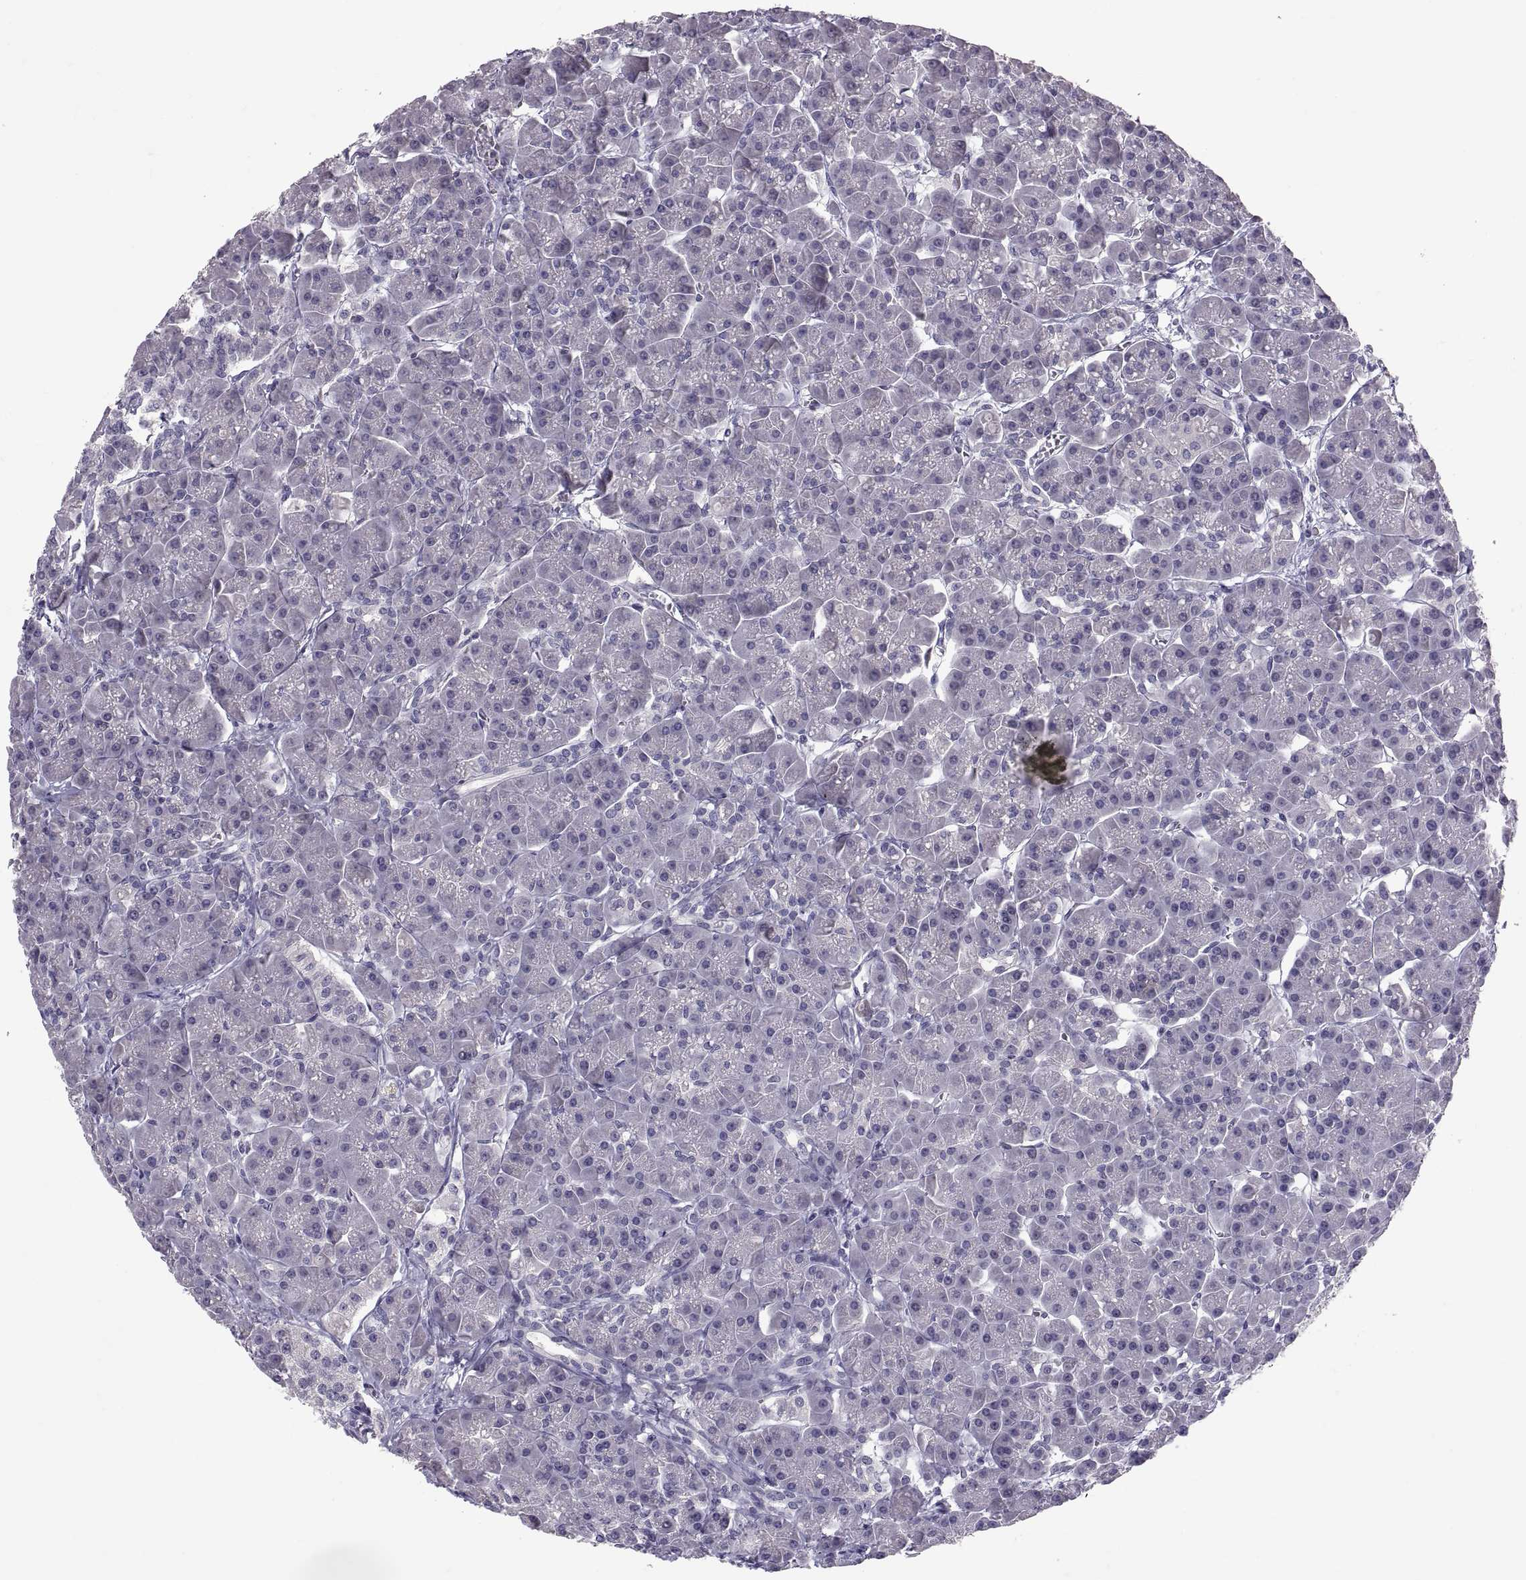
{"staining": {"intensity": "negative", "quantity": "none", "location": "none"}, "tissue": "pancreas", "cell_type": "Exocrine glandular cells", "image_type": "normal", "snomed": [{"axis": "morphology", "description": "Normal tissue, NOS"}, {"axis": "topography", "description": "Pancreas"}], "caption": "IHC image of benign human pancreas stained for a protein (brown), which shows no expression in exocrine glandular cells. (Brightfield microscopy of DAB immunohistochemistry at high magnification).", "gene": "PTN", "patient": {"sex": "male", "age": 70}}